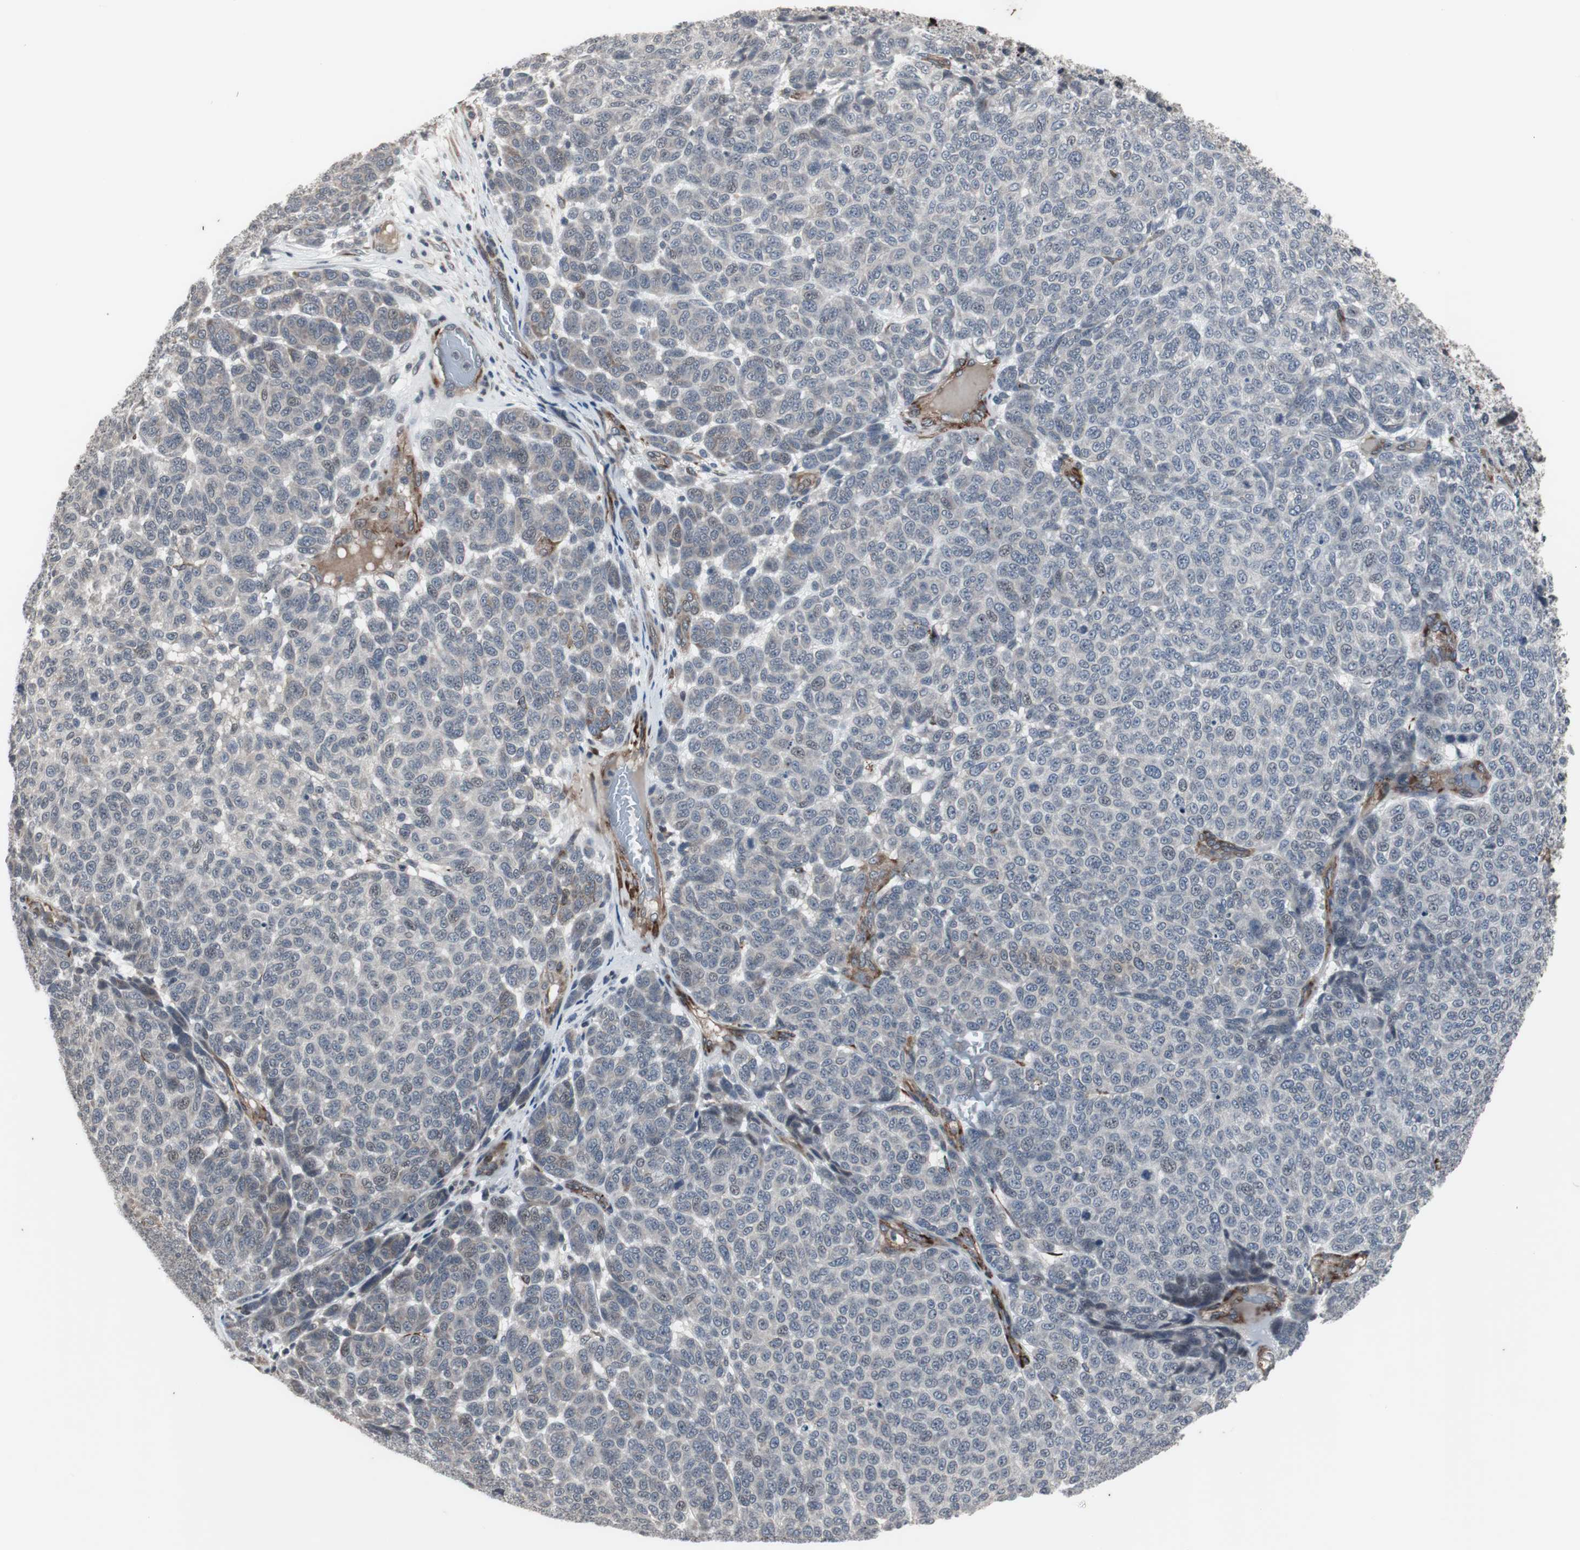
{"staining": {"intensity": "weak", "quantity": "<25%", "location": "cytoplasmic/membranous"}, "tissue": "melanoma", "cell_type": "Tumor cells", "image_type": "cancer", "snomed": [{"axis": "morphology", "description": "Malignant melanoma, NOS"}, {"axis": "topography", "description": "Skin"}], "caption": "Protein analysis of melanoma shows no significant positivity in tumor cells.", "gene": "CRADD", "patient": {"sex": "male", "age": 59}}